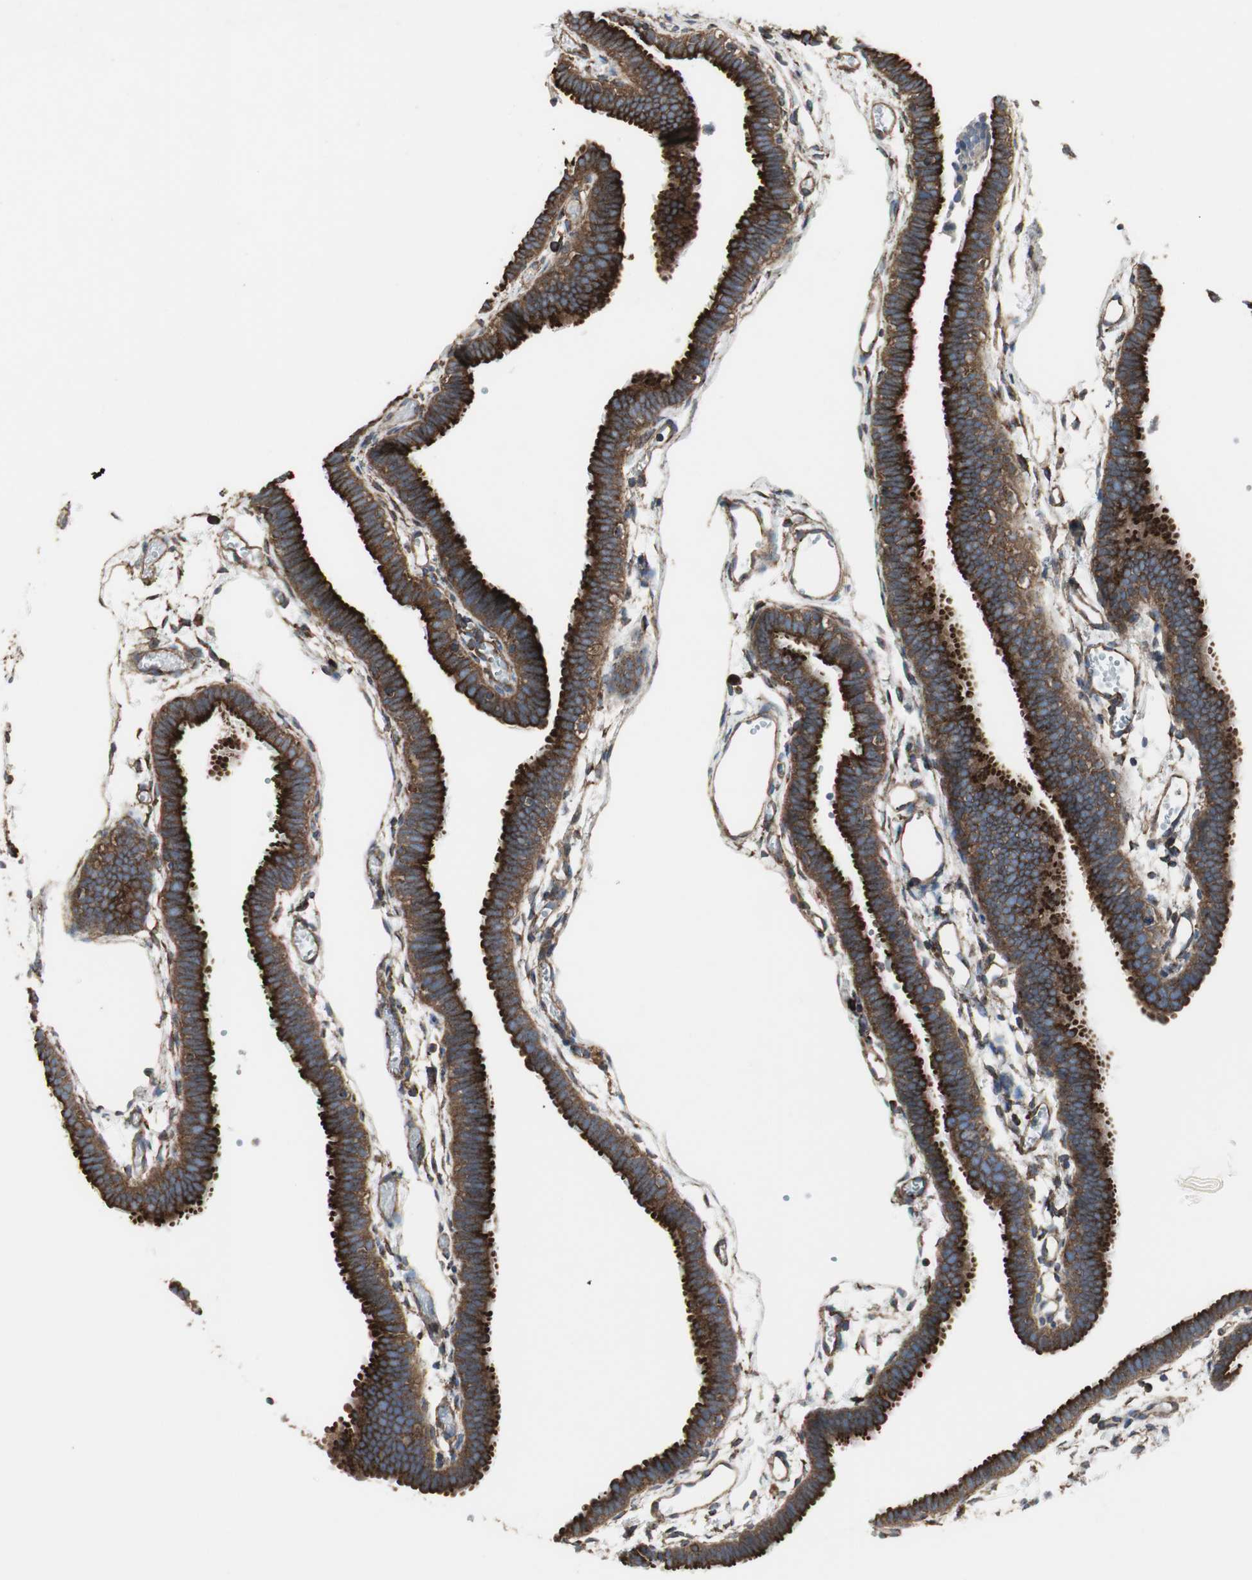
{"staining": {"intensity": "strong", "quantity": ">75%", "location": "cytoplasmic/membranous"}, "tissue": "fallopian tube", "cell_type": "Glandular cells", "image_type": "normal", "snomed": [{"axis": "morphology", "description": "Normal tissue, NOS"}, {"axis": "topography", "description": "Fallopian tube"}], "caption": "This photomicrograph demonstrates IHC staining of normal fallopian tube, with high strong cytoplasmic/membranous expression in approximately >75% of glandular cells.", "gene": "H6PD", "patient": {"sex": "female", "age": 29}}